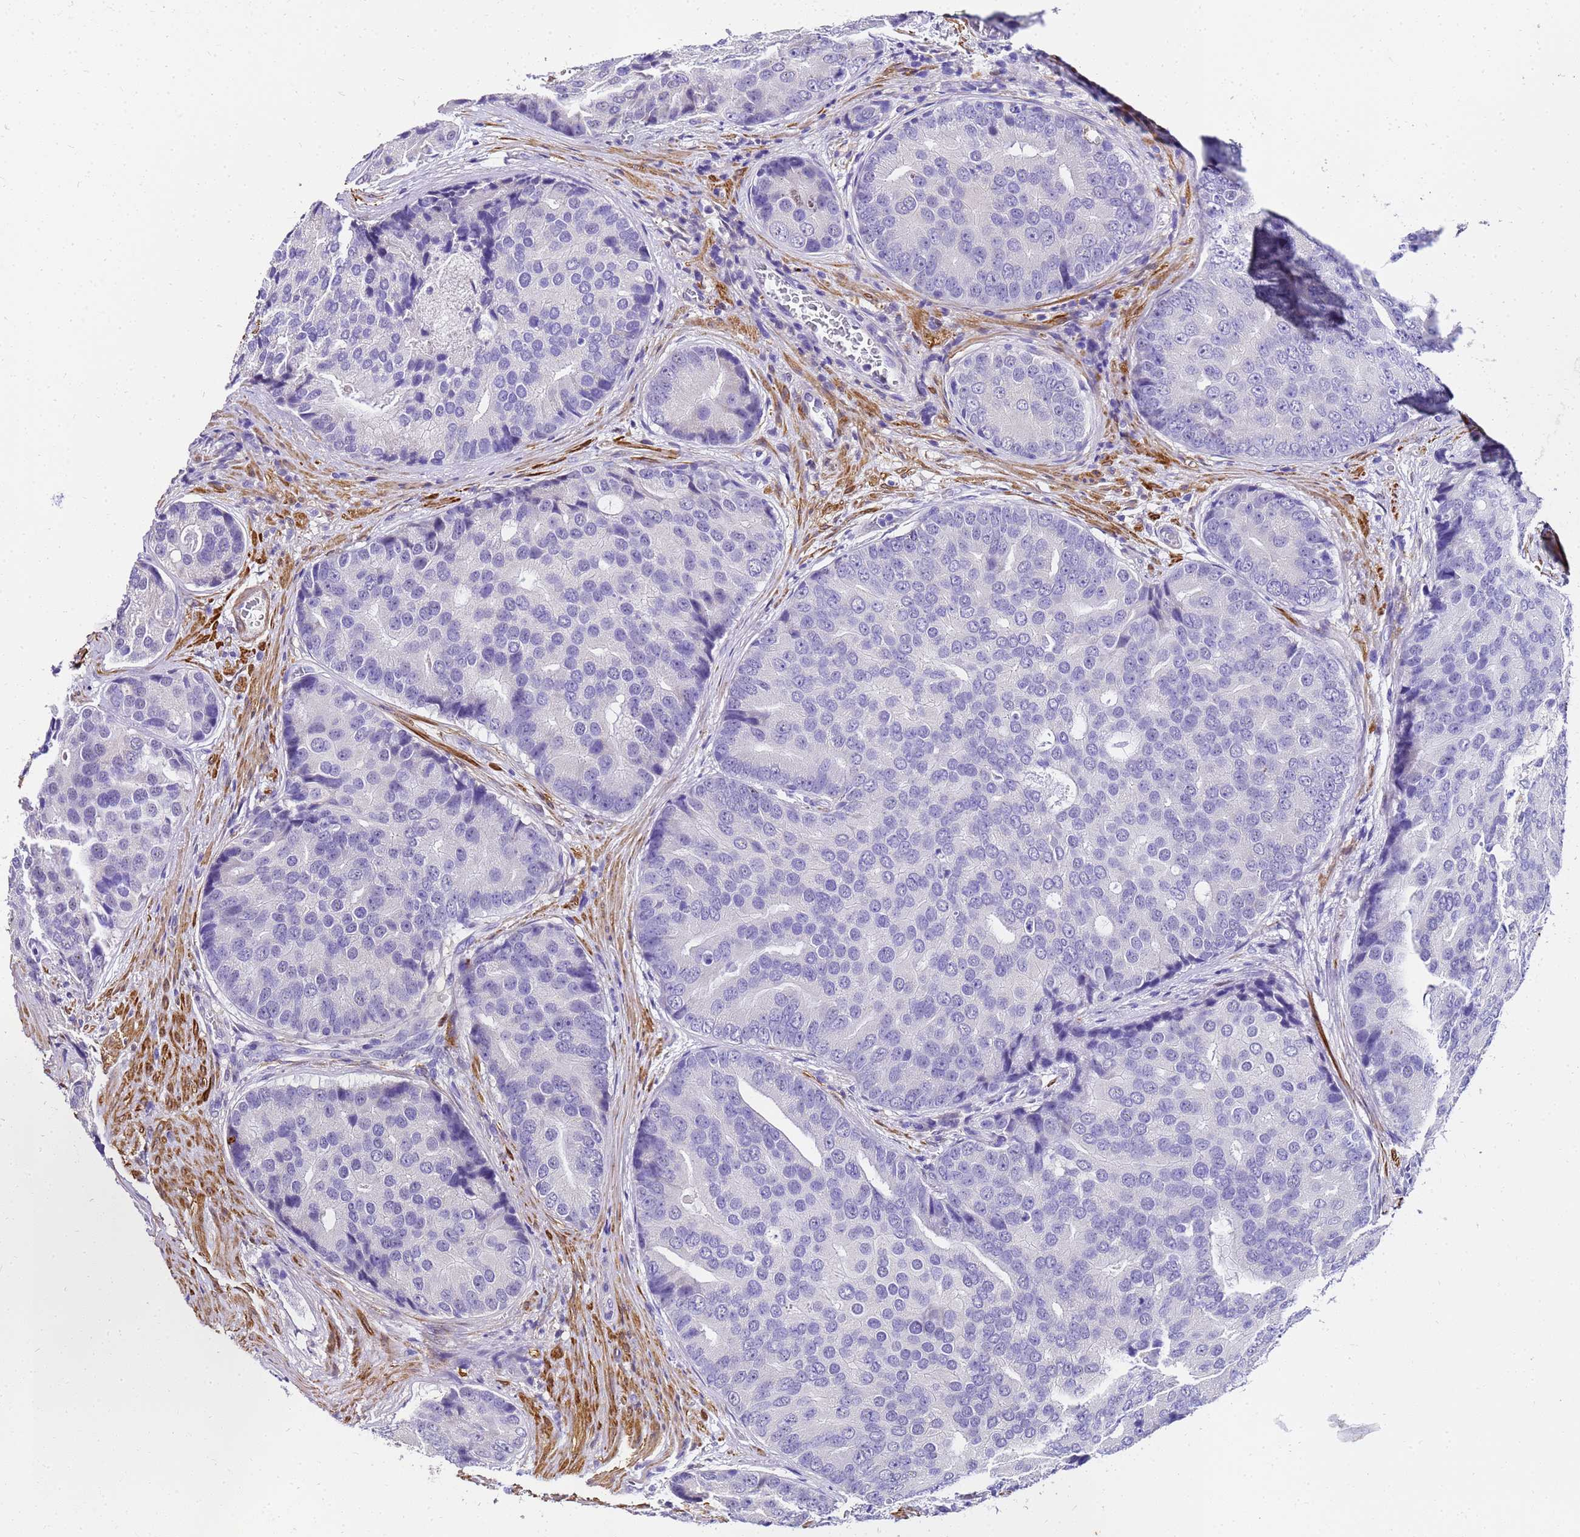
{"staining": {"intensity": "negative", "quantity": "none", "location": "none"}, "tissue": "prostate cancer", "cell_type": "Tumor cells", "image_type": "cancer", "snomed": [{"axis": "morphology", "description": "Adenocarcinoma, High grade"}, {"axis": "topography", "description": "Prostate"}], "caption": "A high-resolution photomicrograph shows immunohistochemistry staining of prostate high-grade adenocarcinoma, which exhibits no significant expression in tumor cells.", "gene": "HSPB6", "patient": {"sex": "male", "age": 62}}